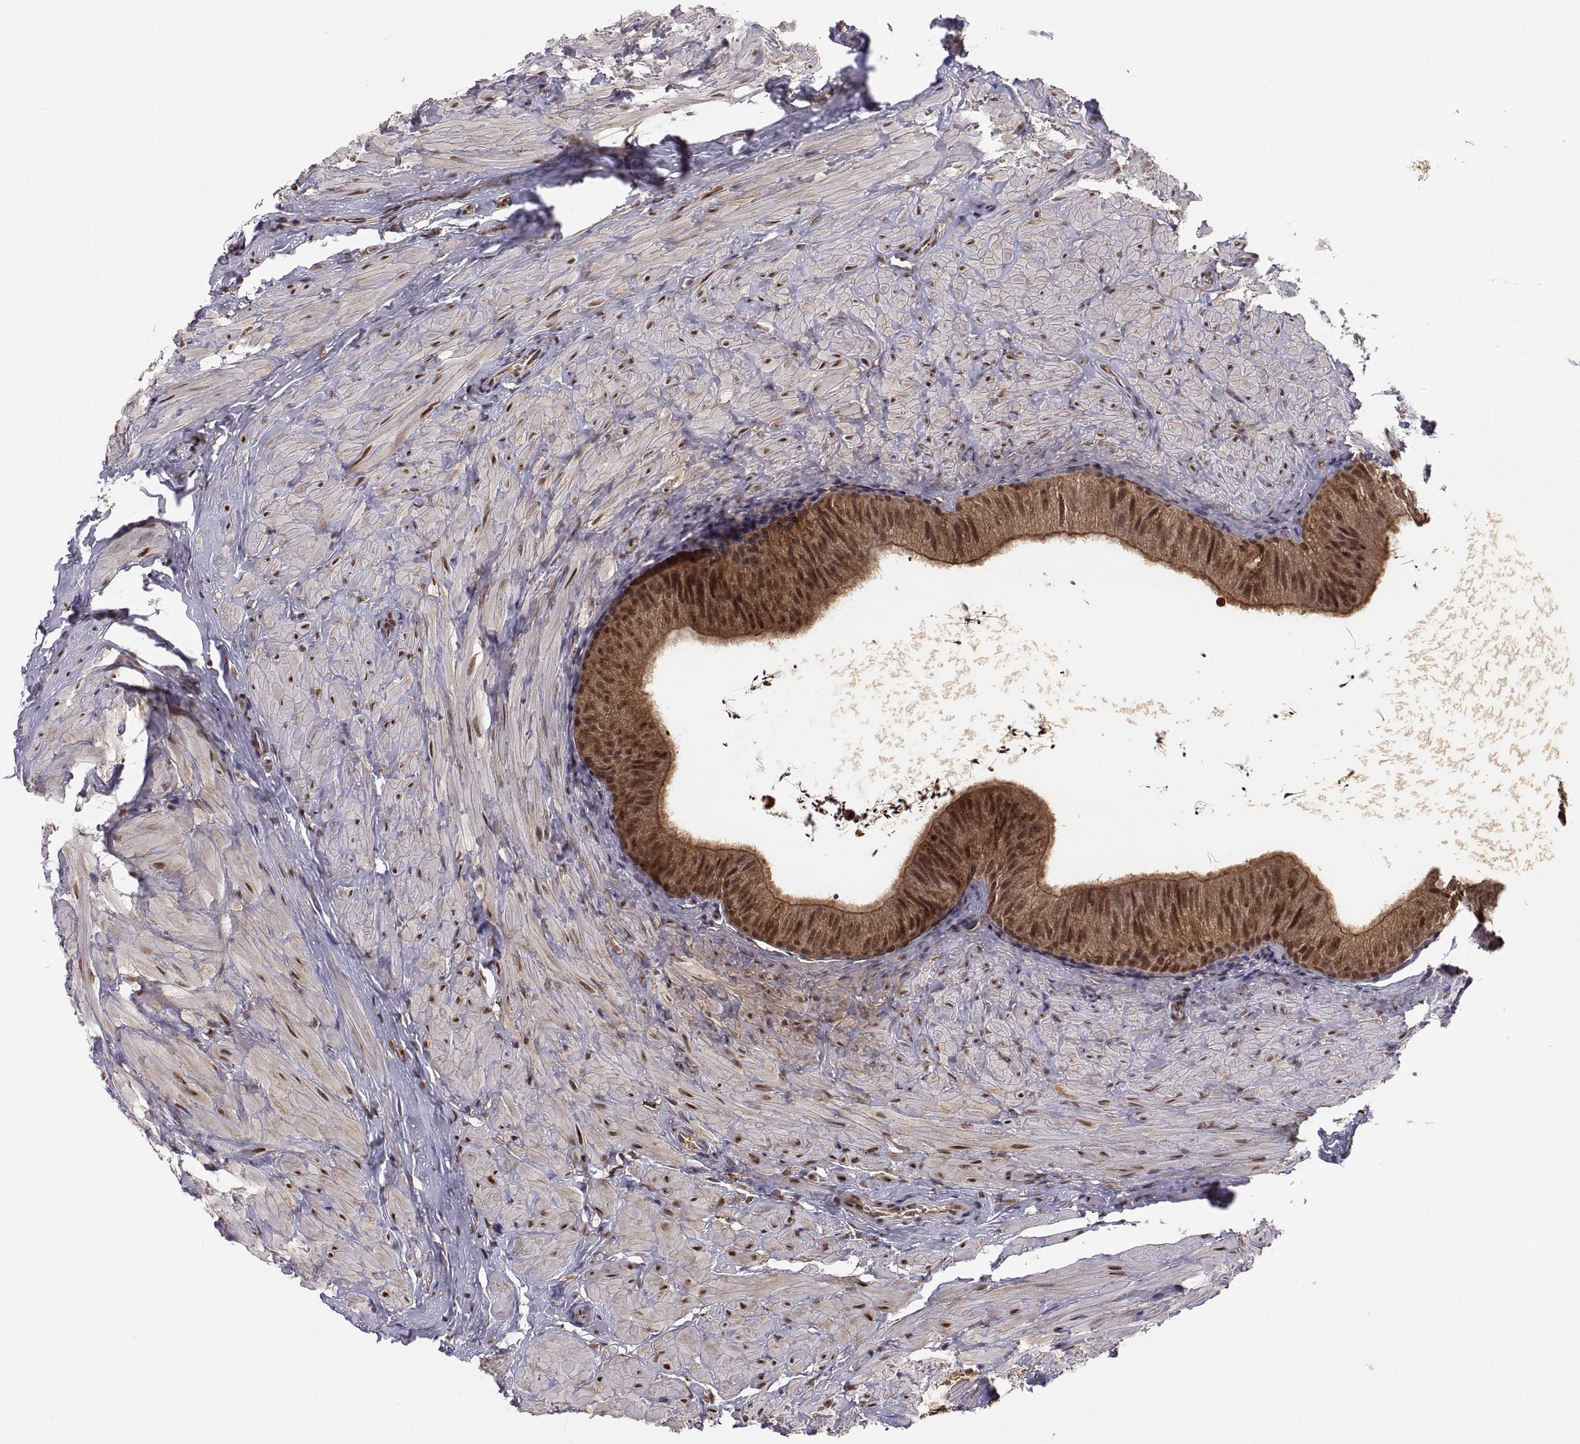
{"staining": {"intensity": "strong", "quantity": ">75%", "location": "cytoplasmic/membranous"}, "tissue": "epididymis", "cell_type": "Glandular cells", "image_type": "normal", "snomed": [{"axis": "morphology", "description": "Normal tissue, NOS"}, {"axis": "topography", "description": "Epididymis"}], "caption": "A histopathology image of epididymis stained for a protein demonstrates strong cytoplasmic/membranous brown staining in glandular cells.", "gene": "PSMC2", "patient": {"sex": "male", "age": 32}}